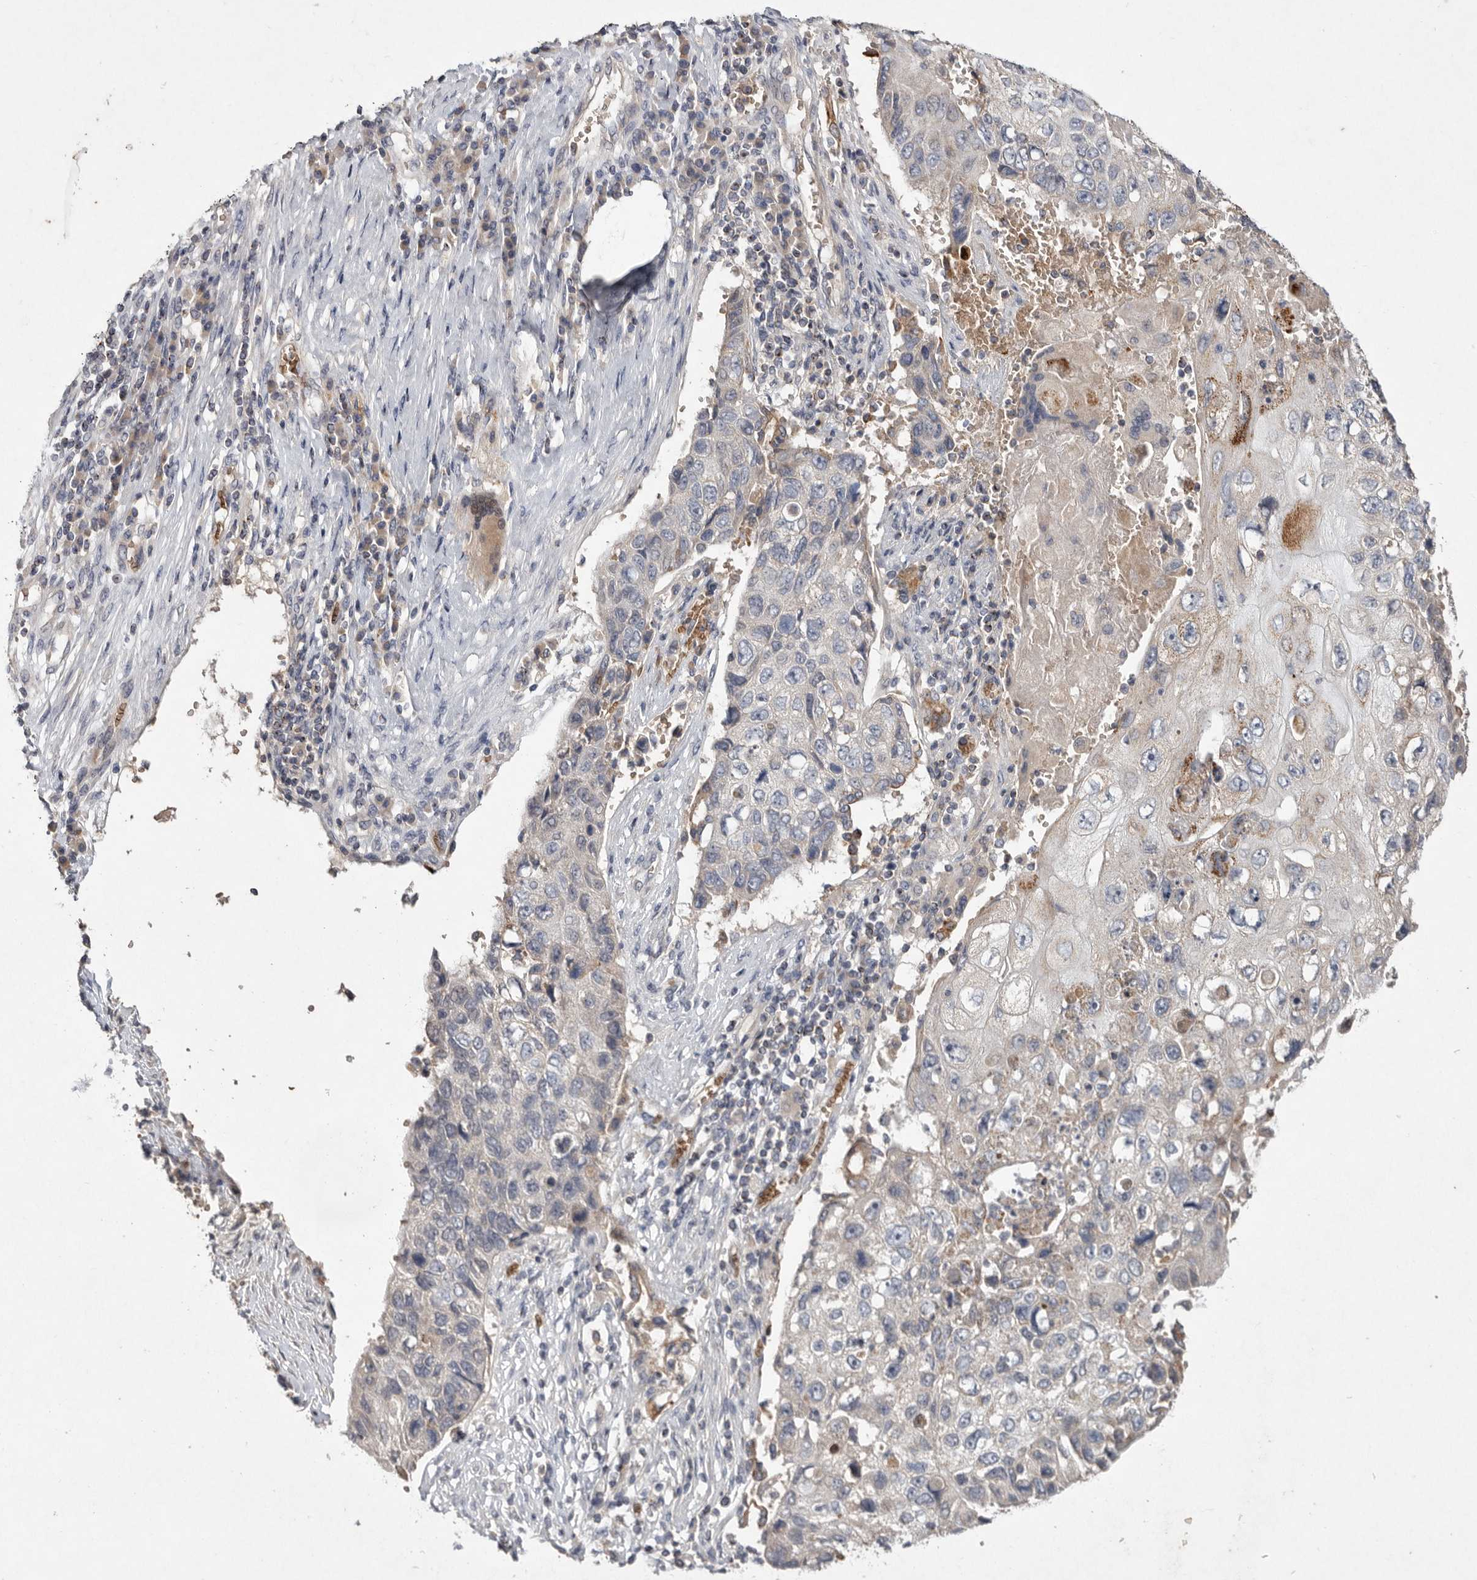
{"staining": {"intensity": "negative", "quantity": "none", "location": "none"}, "tissue": "lung cancer", "cell_type": "Tumor cells", "image_type": "cancer", "snomed": [{"axis": "morphology", "description": "Squamous cell carcinoma, NOS"}, {"axis": "topography", "description": "Lung"}], "caption": "A micrograph of human squamous cell carcinoma (lung) is negative for staining in tumor cells.", "gene": "TNFSF14", "patient": {"sex": "male", "age": 61}}